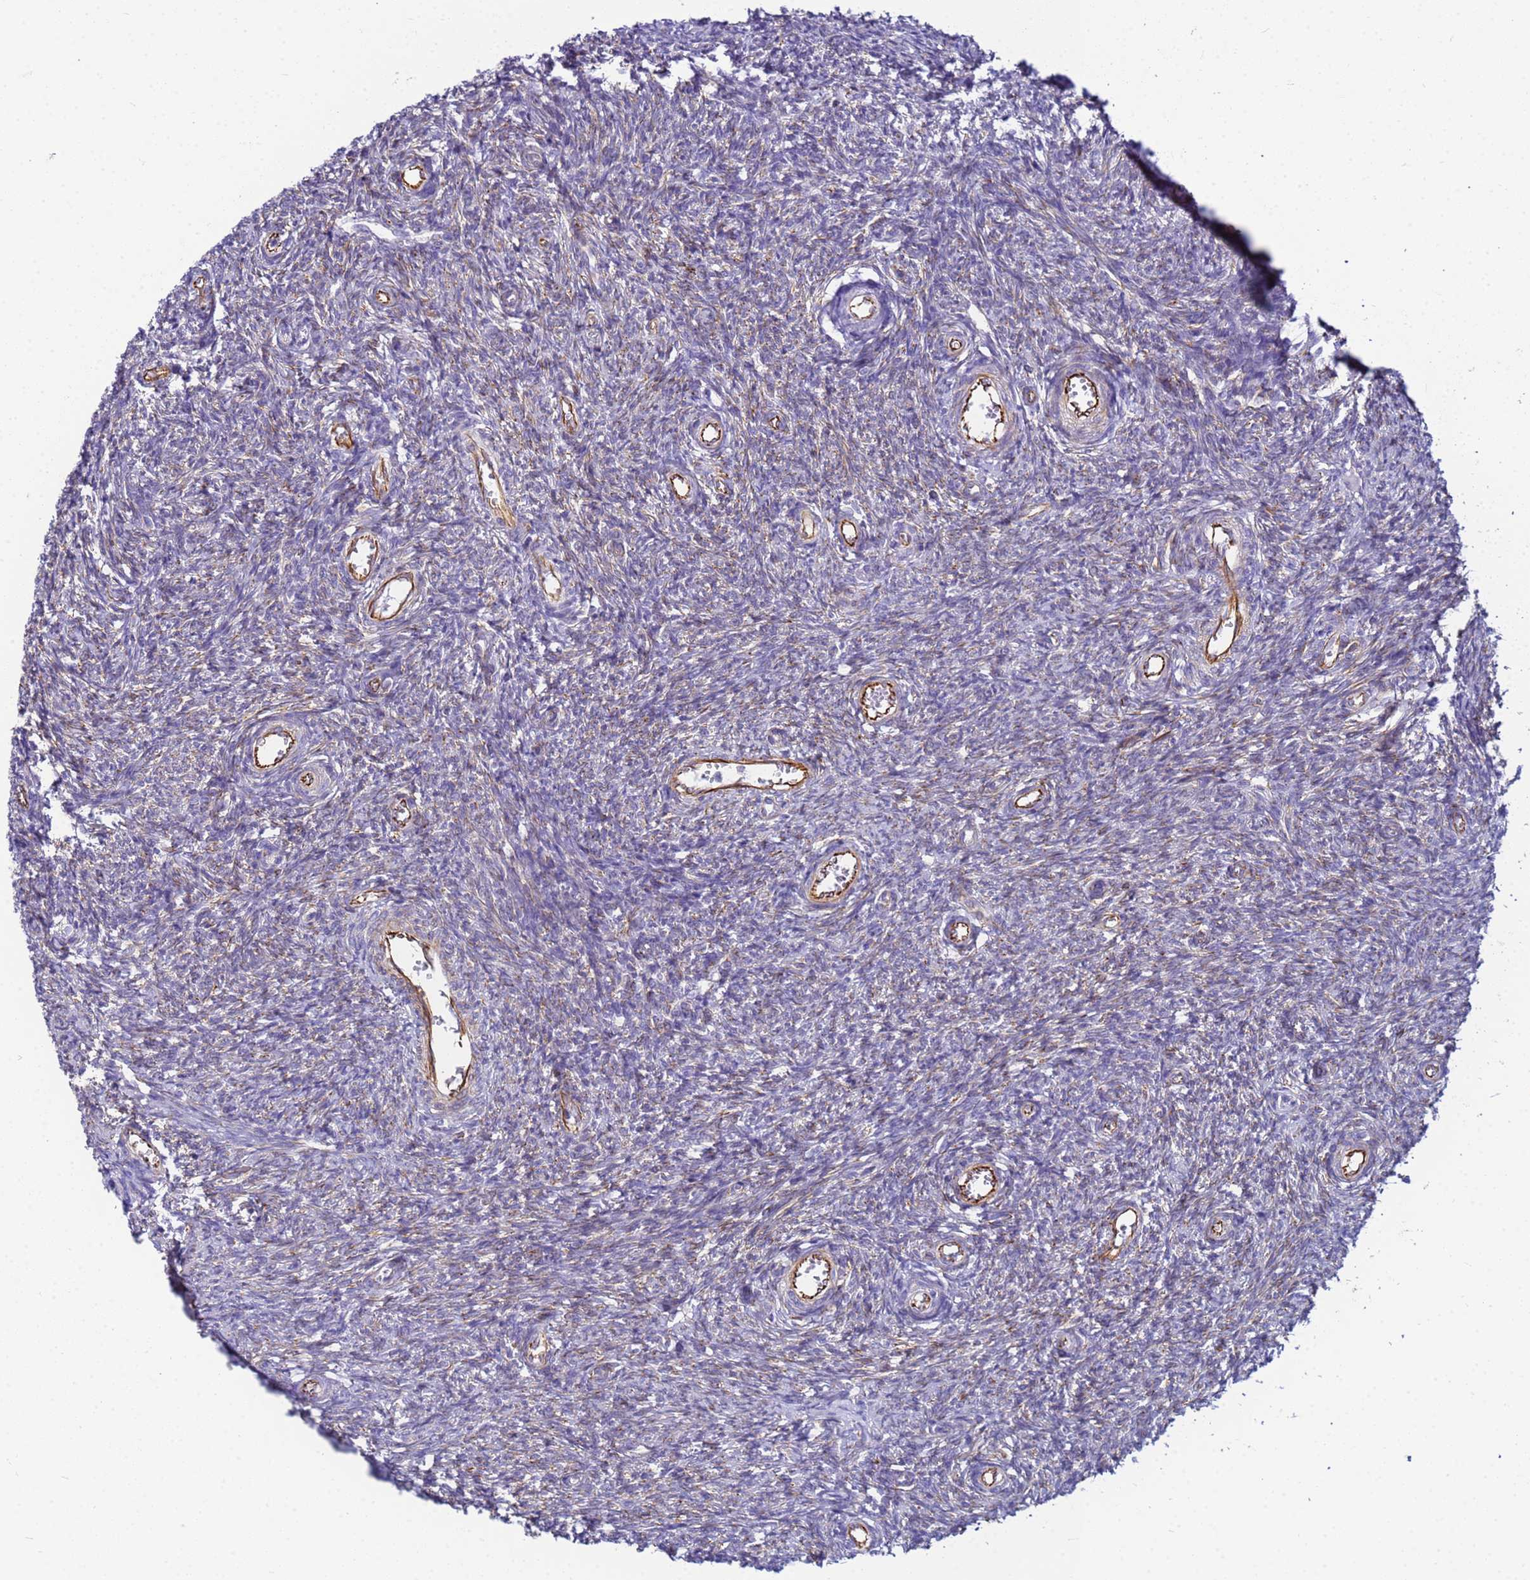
{"staining": {"intensity": "moderate", "quantity": "25%-75%", "location": "cytoplasmic/membranous"}, "tissue": "ovary", "cell_type": "Ovarian stroma cells", "image_type": "normal", "snomed": [{"axis": "morphology", "description": "Normal tissue, NOS"}, {"axis": "topography", "description": "Ovary"}], "caption": "Ovary was stained to show a protein in brown. There is medium levels of moderate cytoplasmic/membranous staining in about 25%-75% of ovarian stroma cells. (Brightfield microscopy of DAB IHC at high magnification).", "gene": "UBXN2B", "patient": {"sex": "female", "age": 44}}